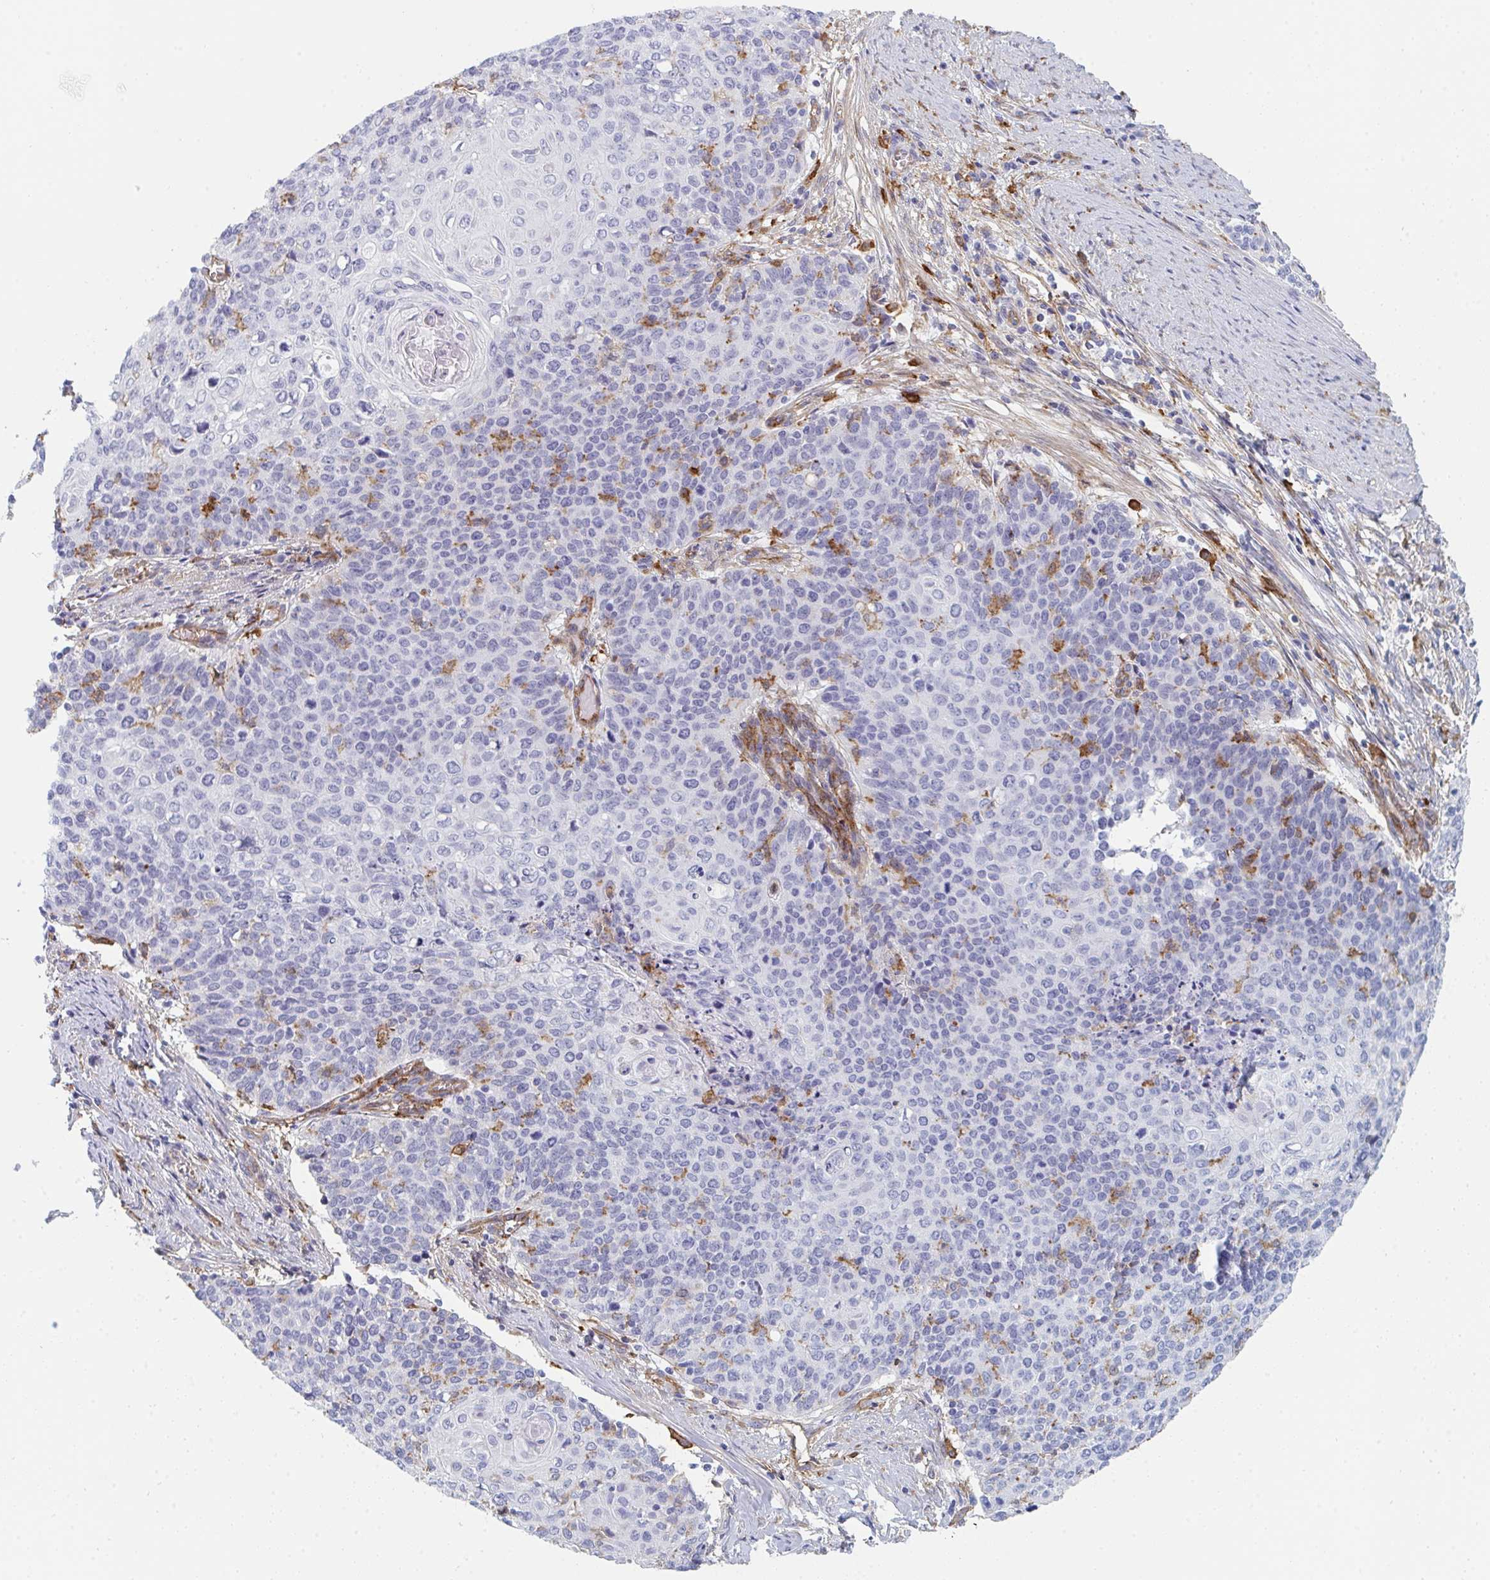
{"staining": {"intensity": "negative", "quantity": "none", "location": "none"}, "tissue": "cervical cancer", "cell_type": "Tumor cells", "image_type": "cancer", "snomed": [{"axis": "morphology", "description": "Squamous cell carcinoma, NOS"}, {"axis": "topography", "description": "Cervix"}], "caption": "Protein analysis of cervical cancer displays no significant positivity in tumor cells.", "gene": "DAB2", "patient": {"sex": "female", "age": 39}}